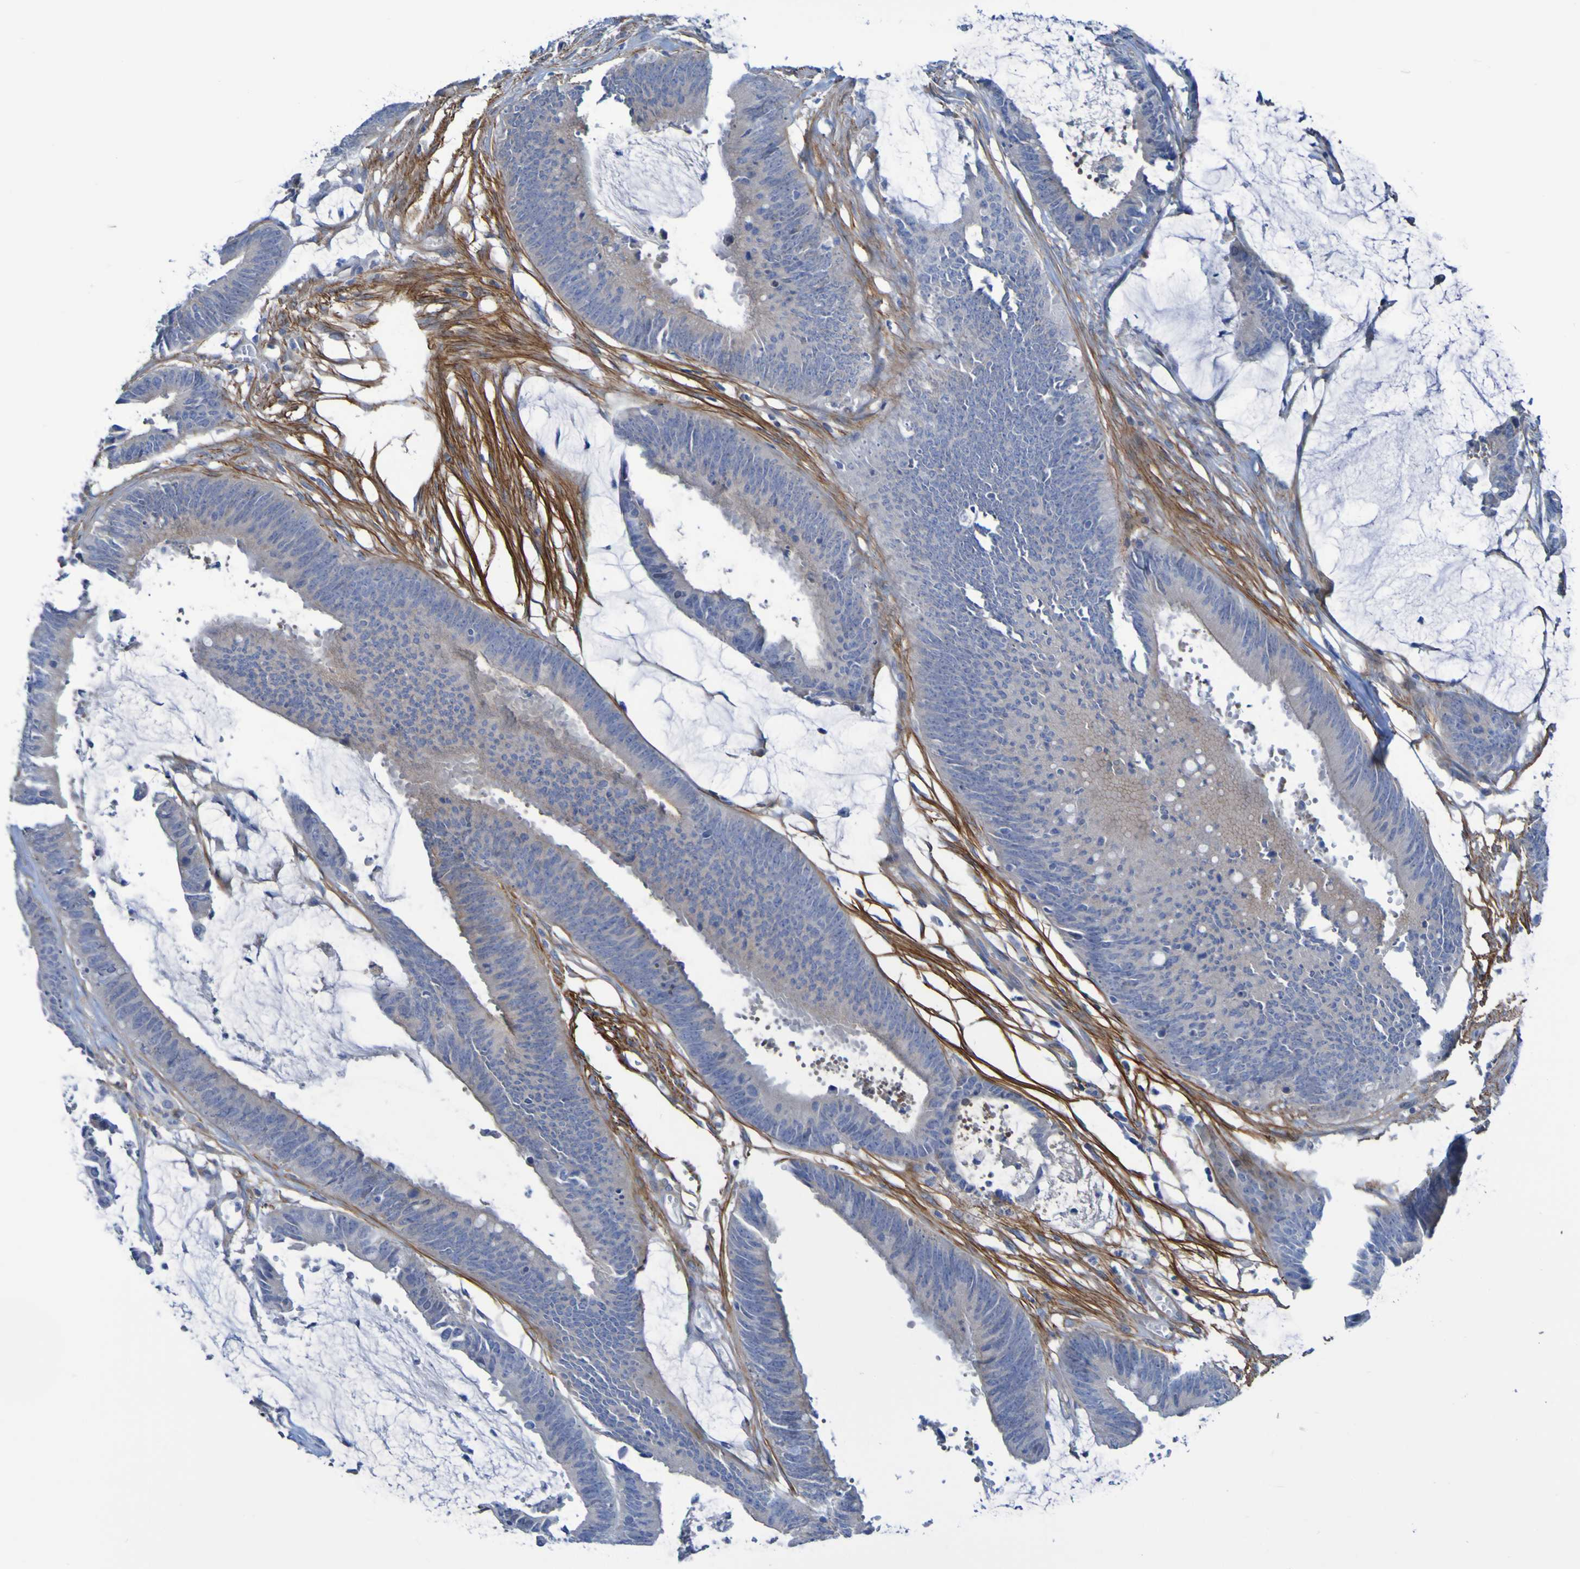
{"staining": {"intensity": "negative", "quantity": "none", "location": "none"}, "tissue": "colorectal cancer", "cell_type": "Tumor cells", "image_type": "cancer", "snomed": [{"axis": "morphology", "description": "Adenocarcinoma, NOS"}, {"axis": "topography", "description": "Rectum"}], "caption": "DAB immunohistochemical staining of colorectal adenocarcinoma shows no significant staining in tumor cells.", "gene": "LPP", "patient": {"sex": "female", "age": 66}}